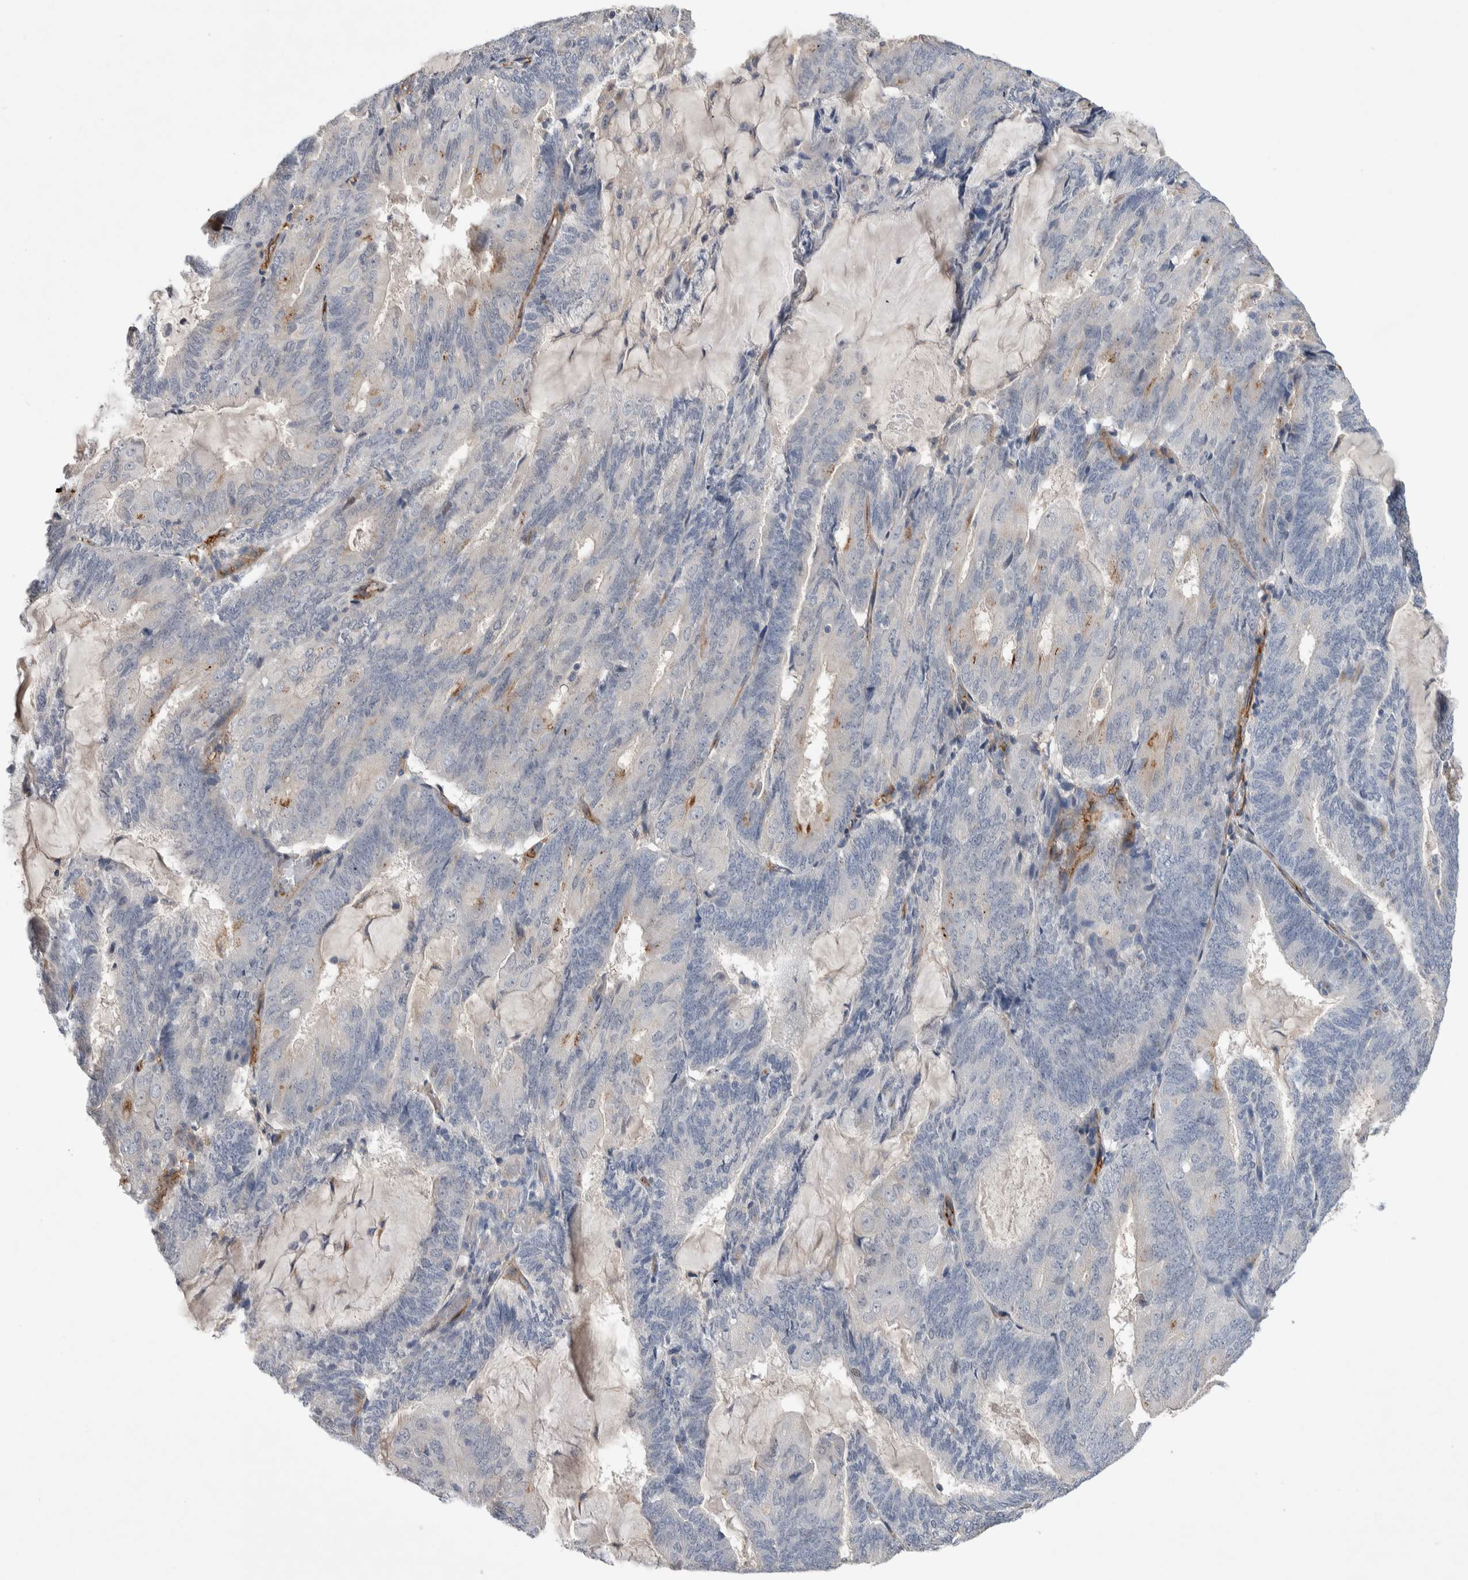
{"staining": {"intensity": "negative", "quantity": "none", "location": "none"}, "tissue": "endometrial cancer", "cell_type": "Tumor cells", "image_type": "cancer", "snomed": [{"axis": "morphology", "description": "Adenocarcinoma, NOS"}, {"axis": "topography", "description": "Endometrium"}], "caption": "Human endometrial cancer stained for a protein using IHC shows no expression in tumor cells.", "gene": "CEP131", "patient": {"sex": "female", "age": 81}}